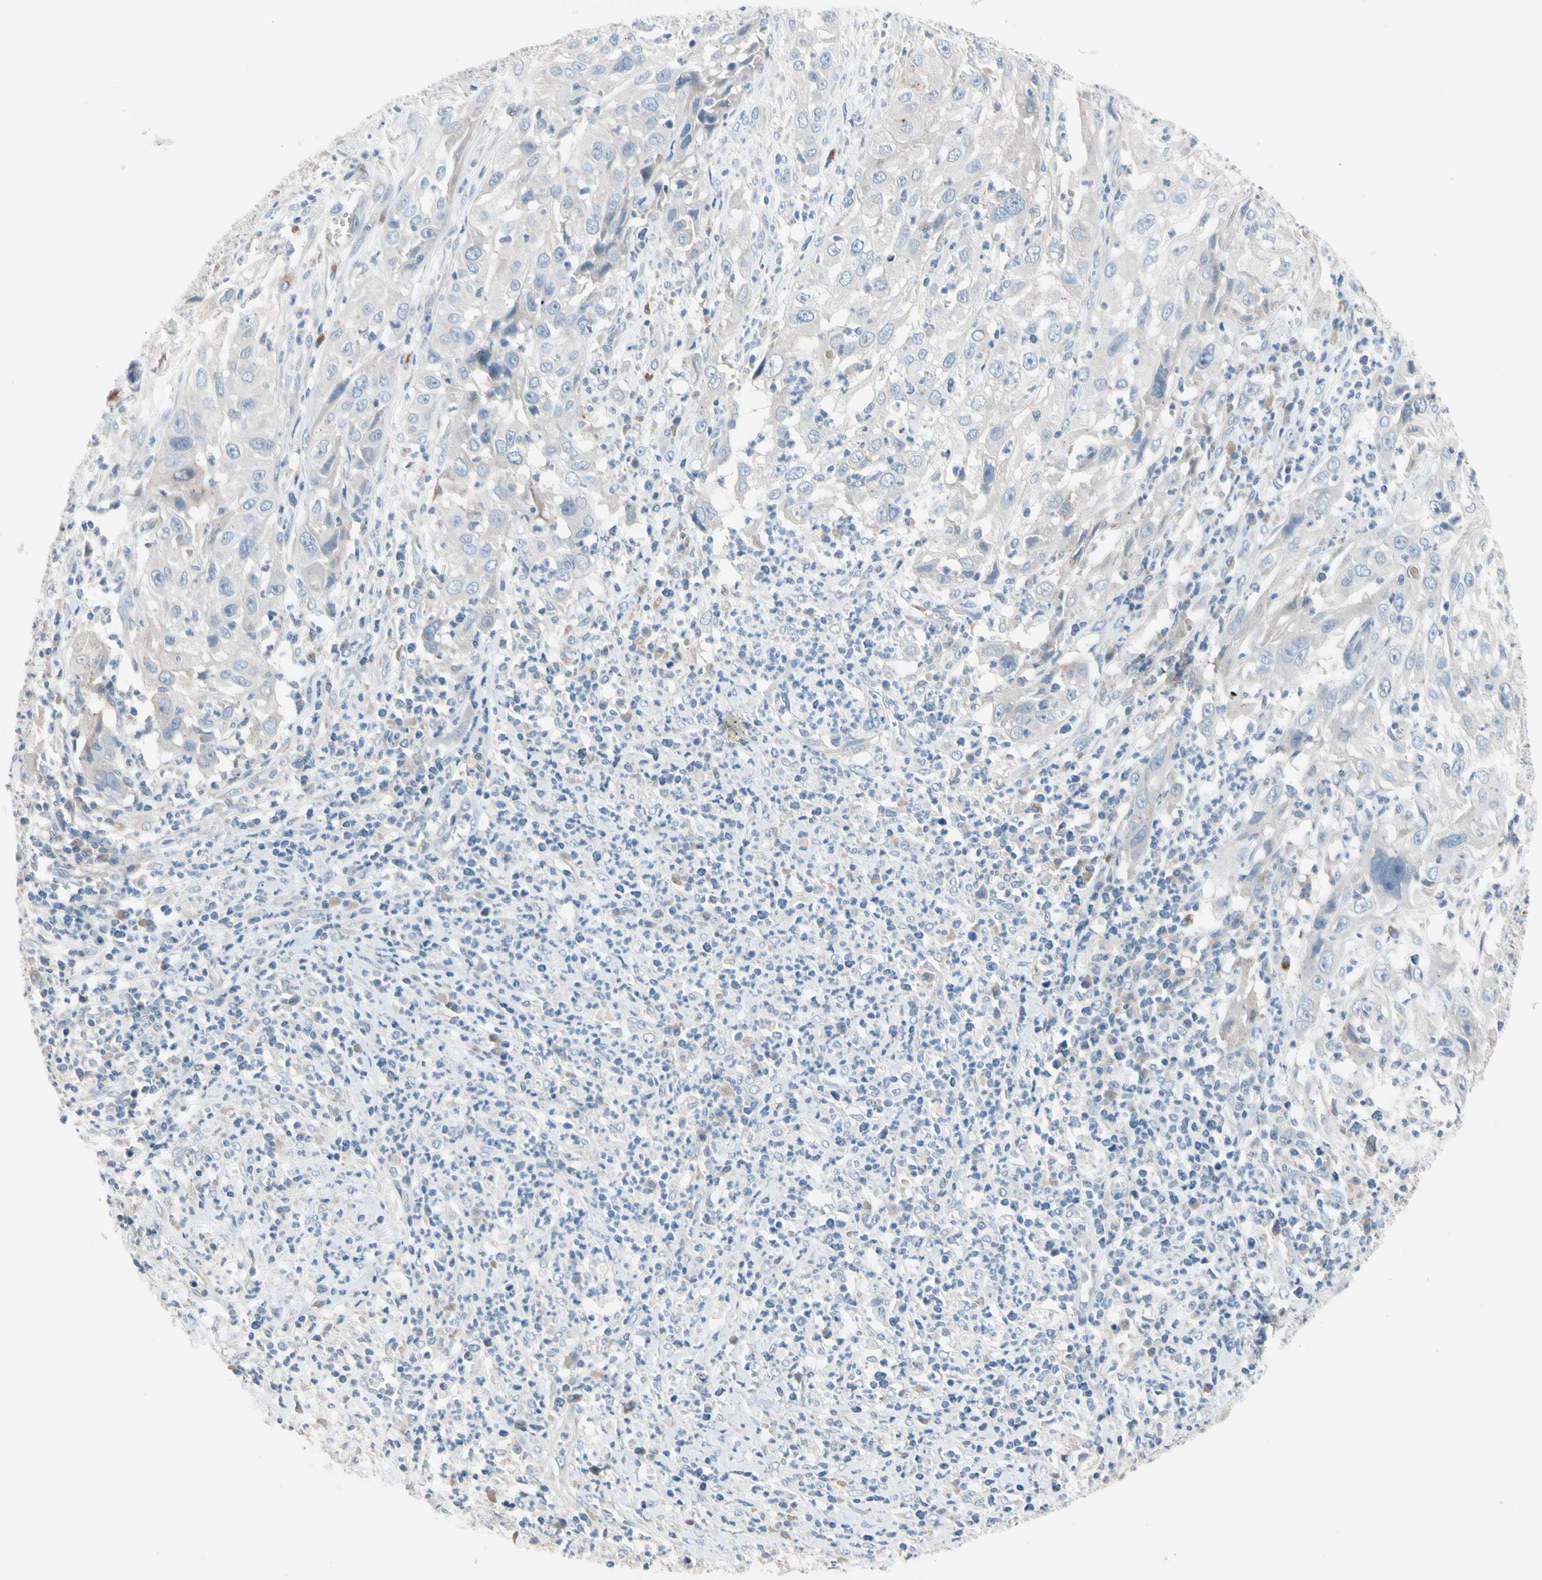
{"staining": {"intensity": "negative", "quantity": "none", "location": "none"}, "tissue": "cervical cancer", "cell_type": "Tumor cells", "image_type": "cancer", "snomed": [{"axis": "morphology", "description": "Squamous cell carcinoma, NOS"}, {"axis": "topography", "description": "Cervix"}], "caption": "IHC of cervical cancer (squamous cell carcinoma) exhibits no expression in tumor cells.", "gene": "CASQ1", "patient": {"sex": "female", "age": 32}}